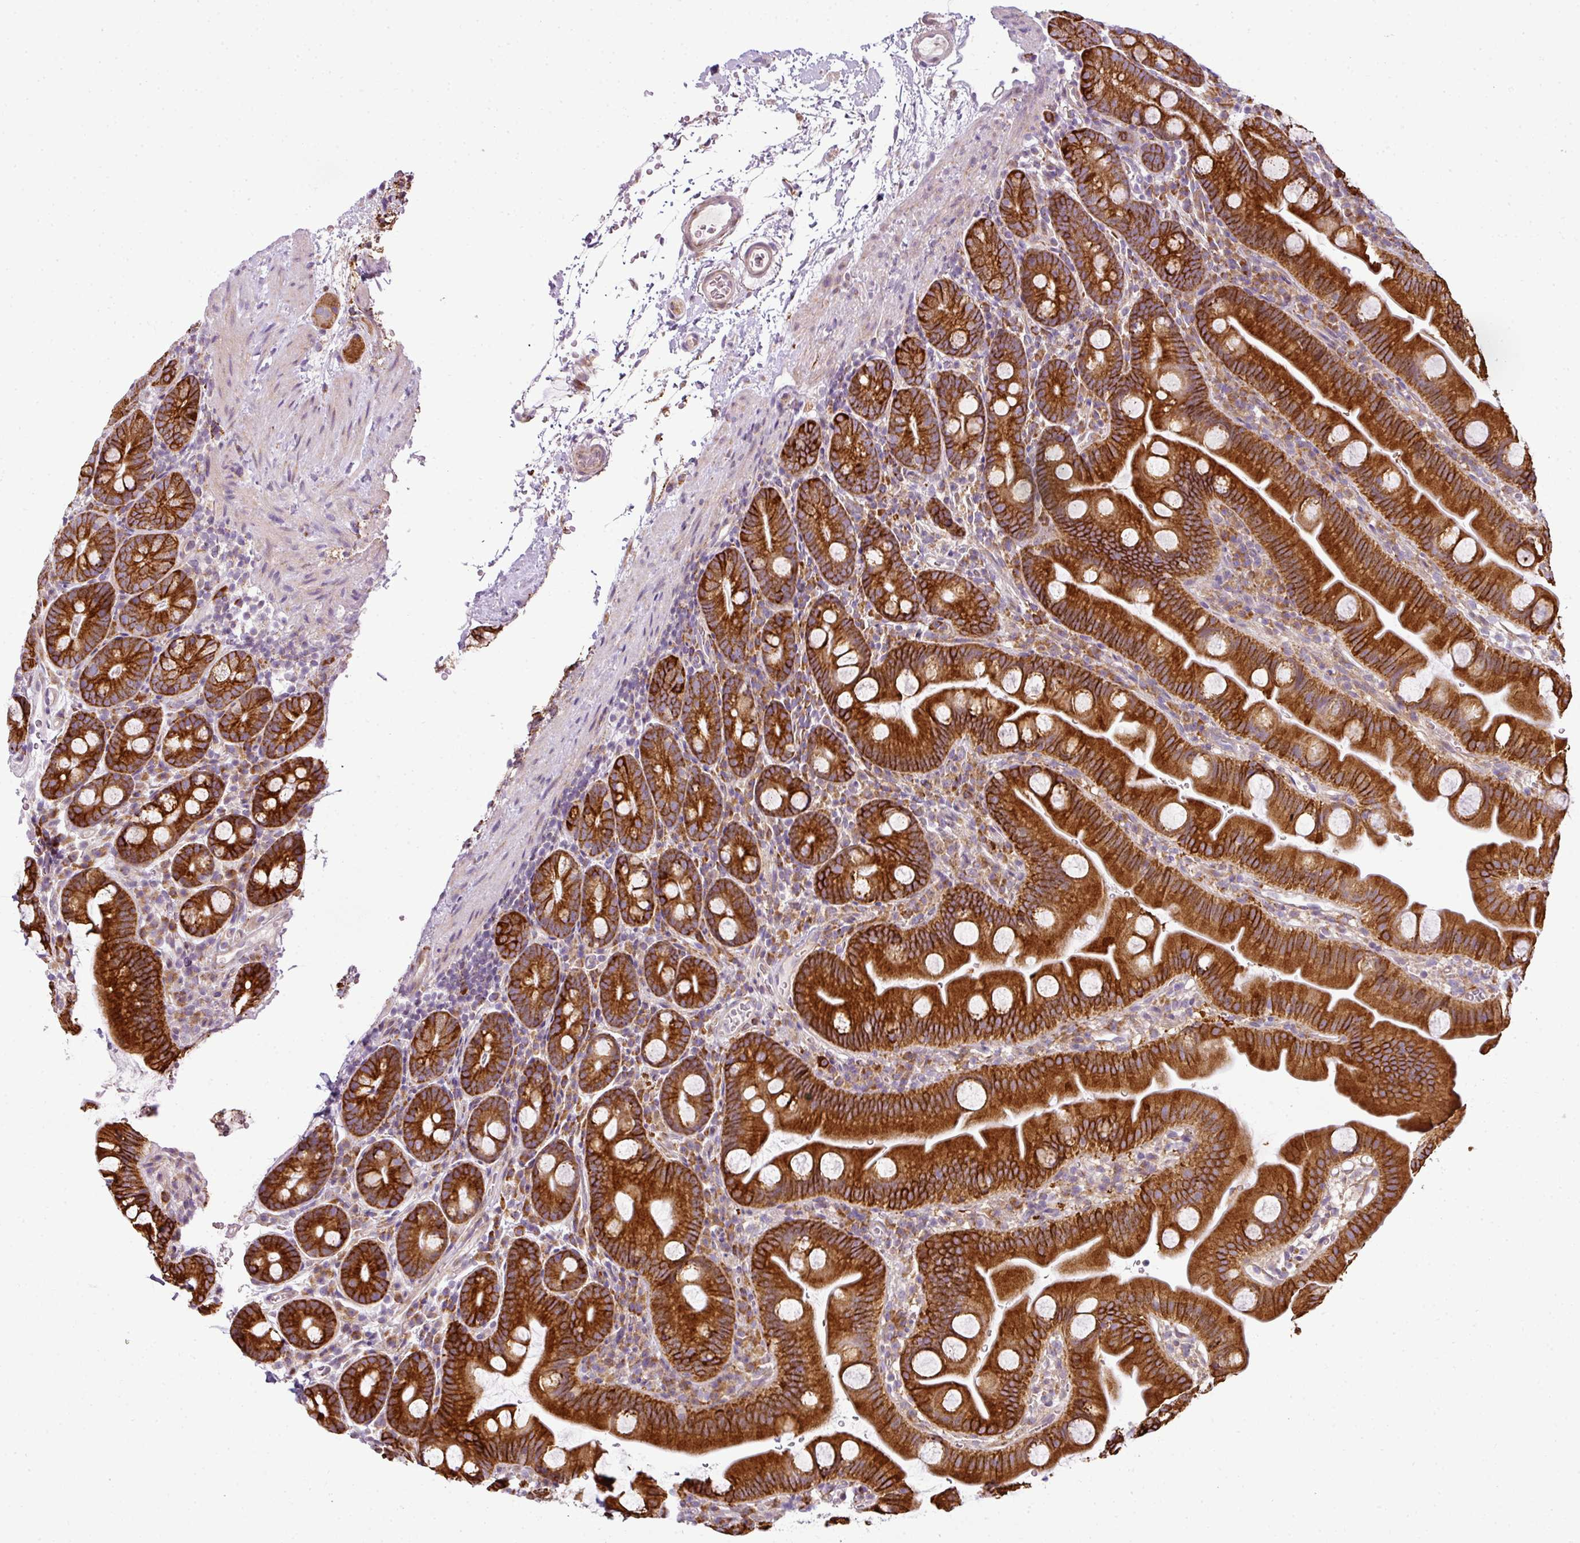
{"staining": {"intensity": "strong", "quantity": ">75%", "location": "cytoplasmic/membranous"}, "tissue": "small intestine", "cell_type": "Glandular cells", "image_type": "normal", "snomed": [{"axis": "morphology", "description": "Normal tissue, NOS"}, {"axis": "topography", "description": "Small intestine"}], "caption": "Protein positivity by immunohistochemistry reveals strong cytoplasmic/membranous expression in approximately >75% of glandular cells in unremarkable small intestine.", "gene": "ANKRD18A", "patient": {"sex": "female", "age": 68}}